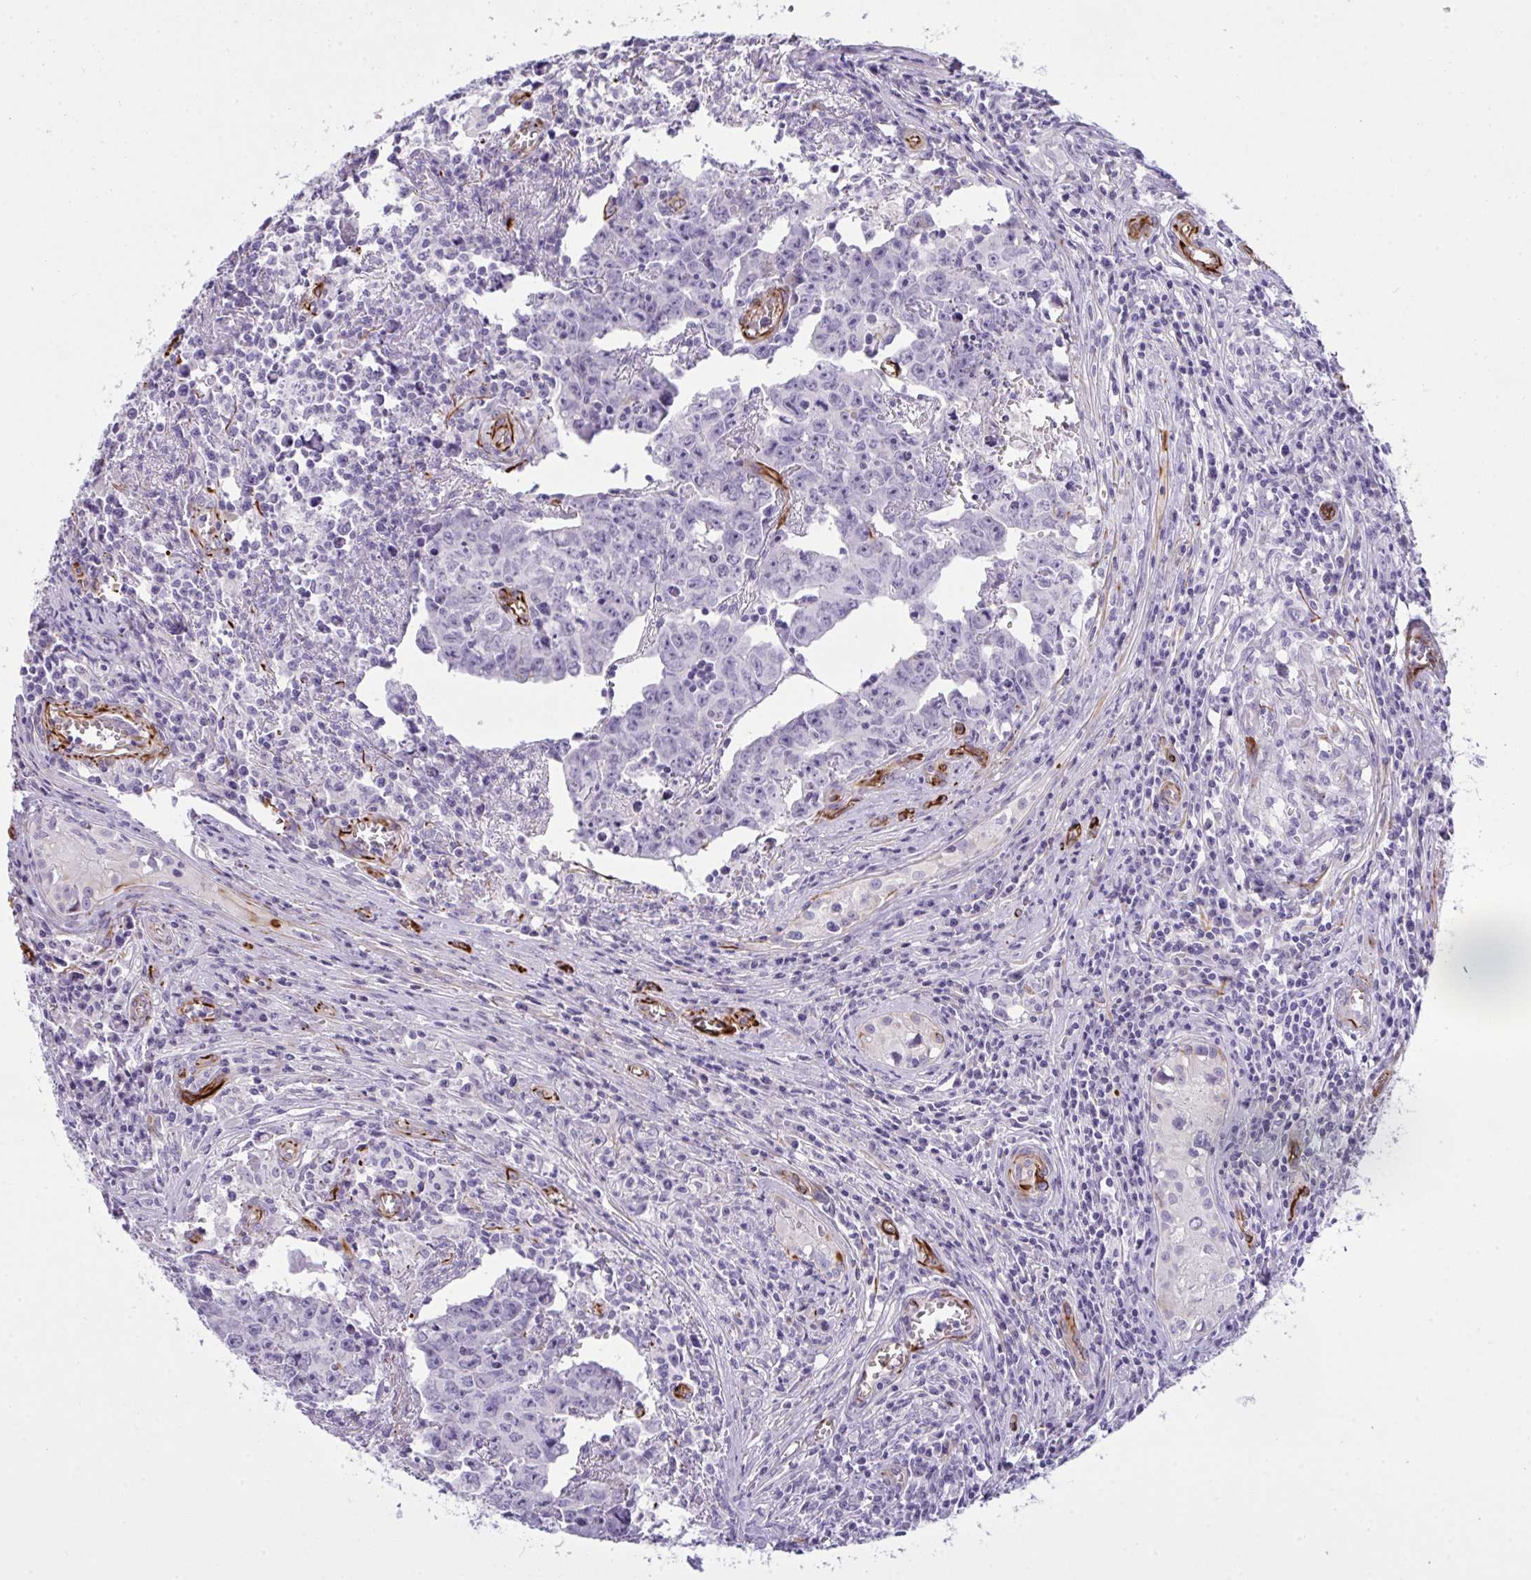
{"staining": {"intensity": "negative", "quantity": "none", "location": "none"}, "tissue": "testis cancer", "cell_type": "Tumor cells", "image_type": "cancer", "snomed": [{"axis": "morphology", "description": "Carcinoma, Embryonal, NOS"}, {"axis": "topography", "description": "Testis"}], "caption": "DAB (3,3'-diaminobenzidine) immunohistochemical staining of embryonal carcinoma (testis) demonstrates no significant positivity in tumor cells.", "gene": "SLC35B1", "patient": {"sex": "male", "age": 22}}